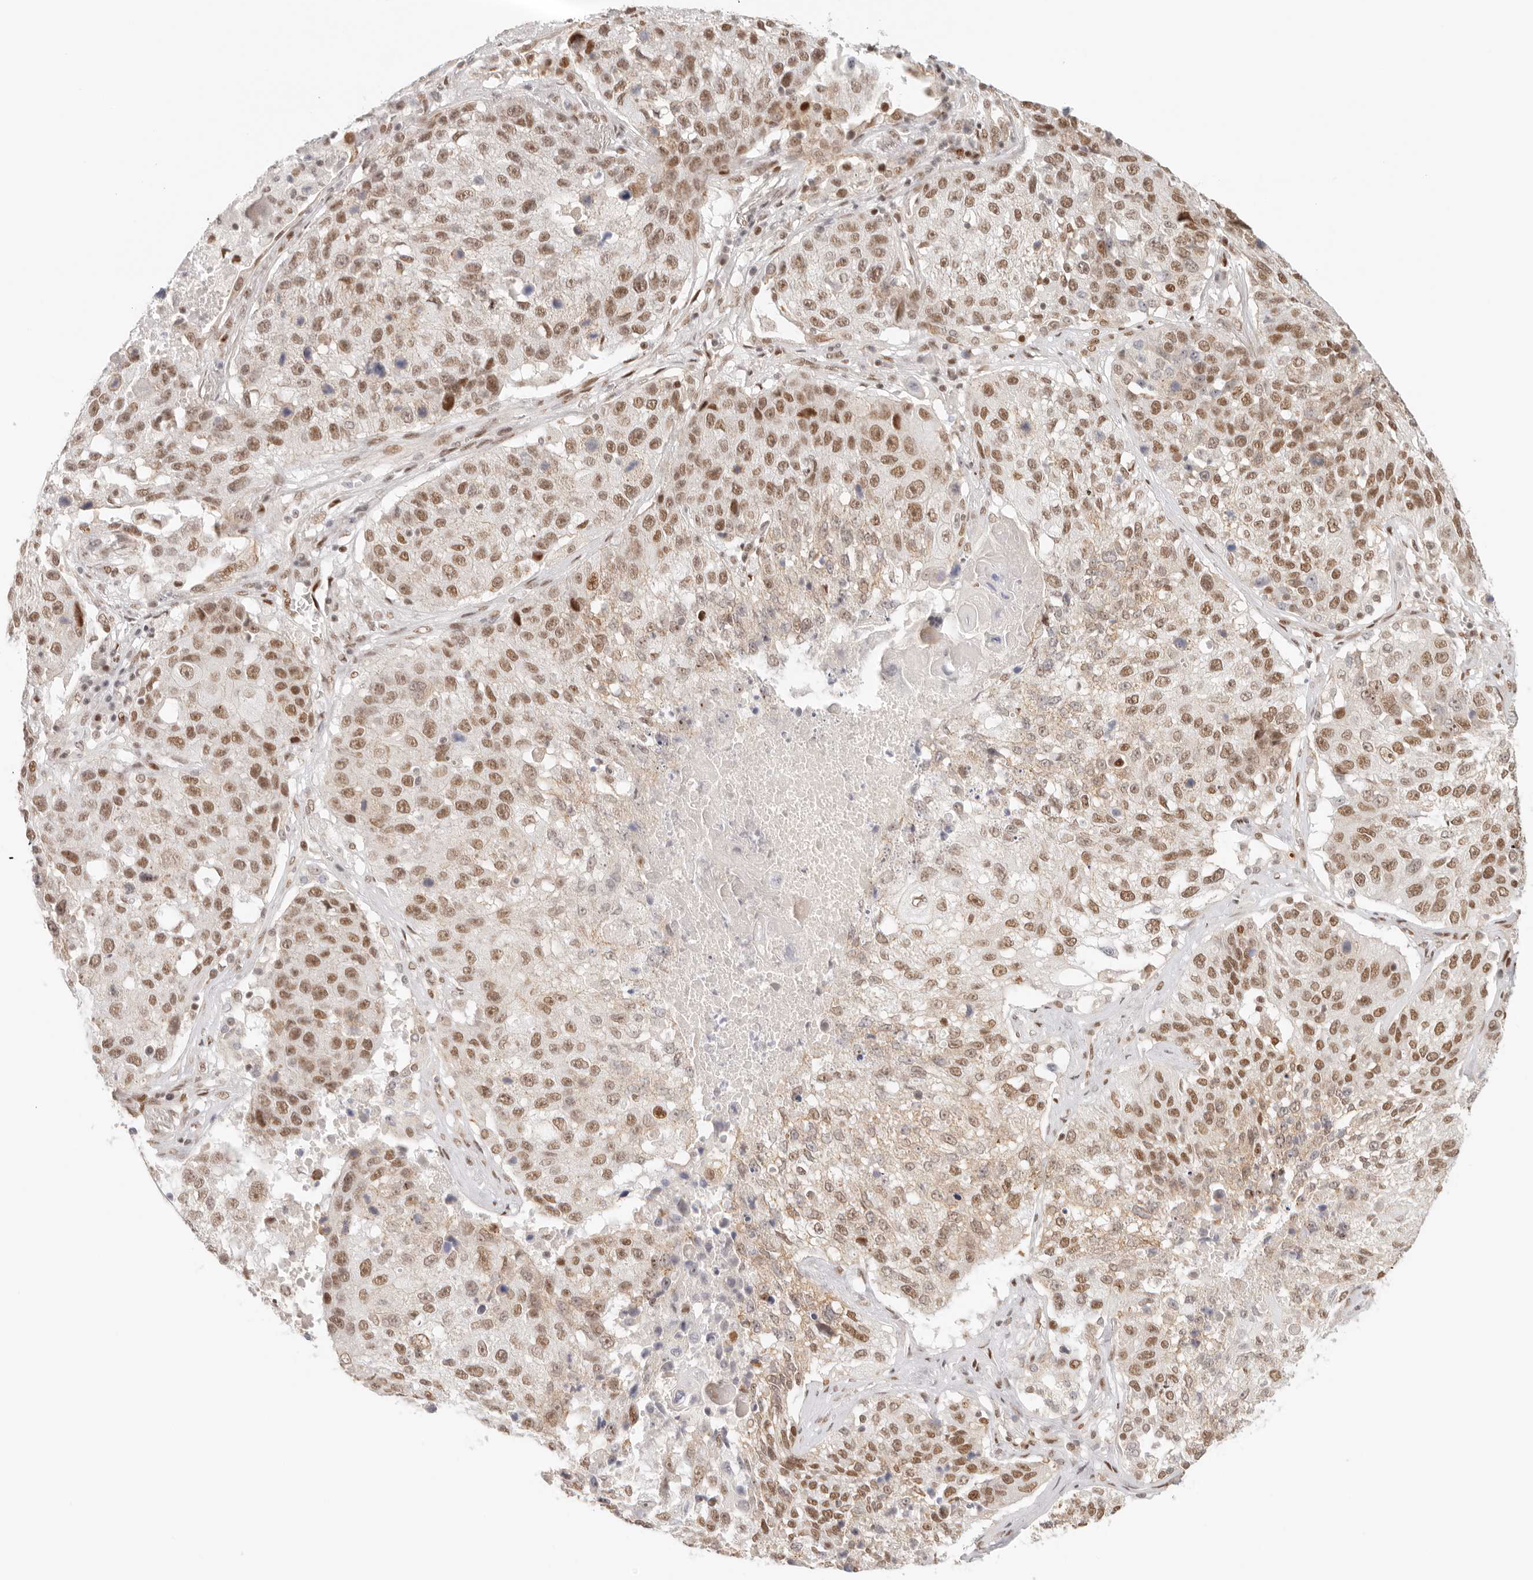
{"staining": {"intensity": "moderate", "quantity": ">75%", "location": "nuclear"}, "tissue": "lung cancer", "cell_type": "Tumor cells", "image_type": "cancer", "snomed": [{"axis": "morphology", "description": "Squamous cell carcinoma, NOS"}, {"axis": "topography", "description": "Lung"}], "caption": "Protein staining exhibits moderate nuclear positivity in about >75% of tumor cells in lung cancer.", "gene": "HOXC5", "patient": {"sex": "male", "age": 61}}